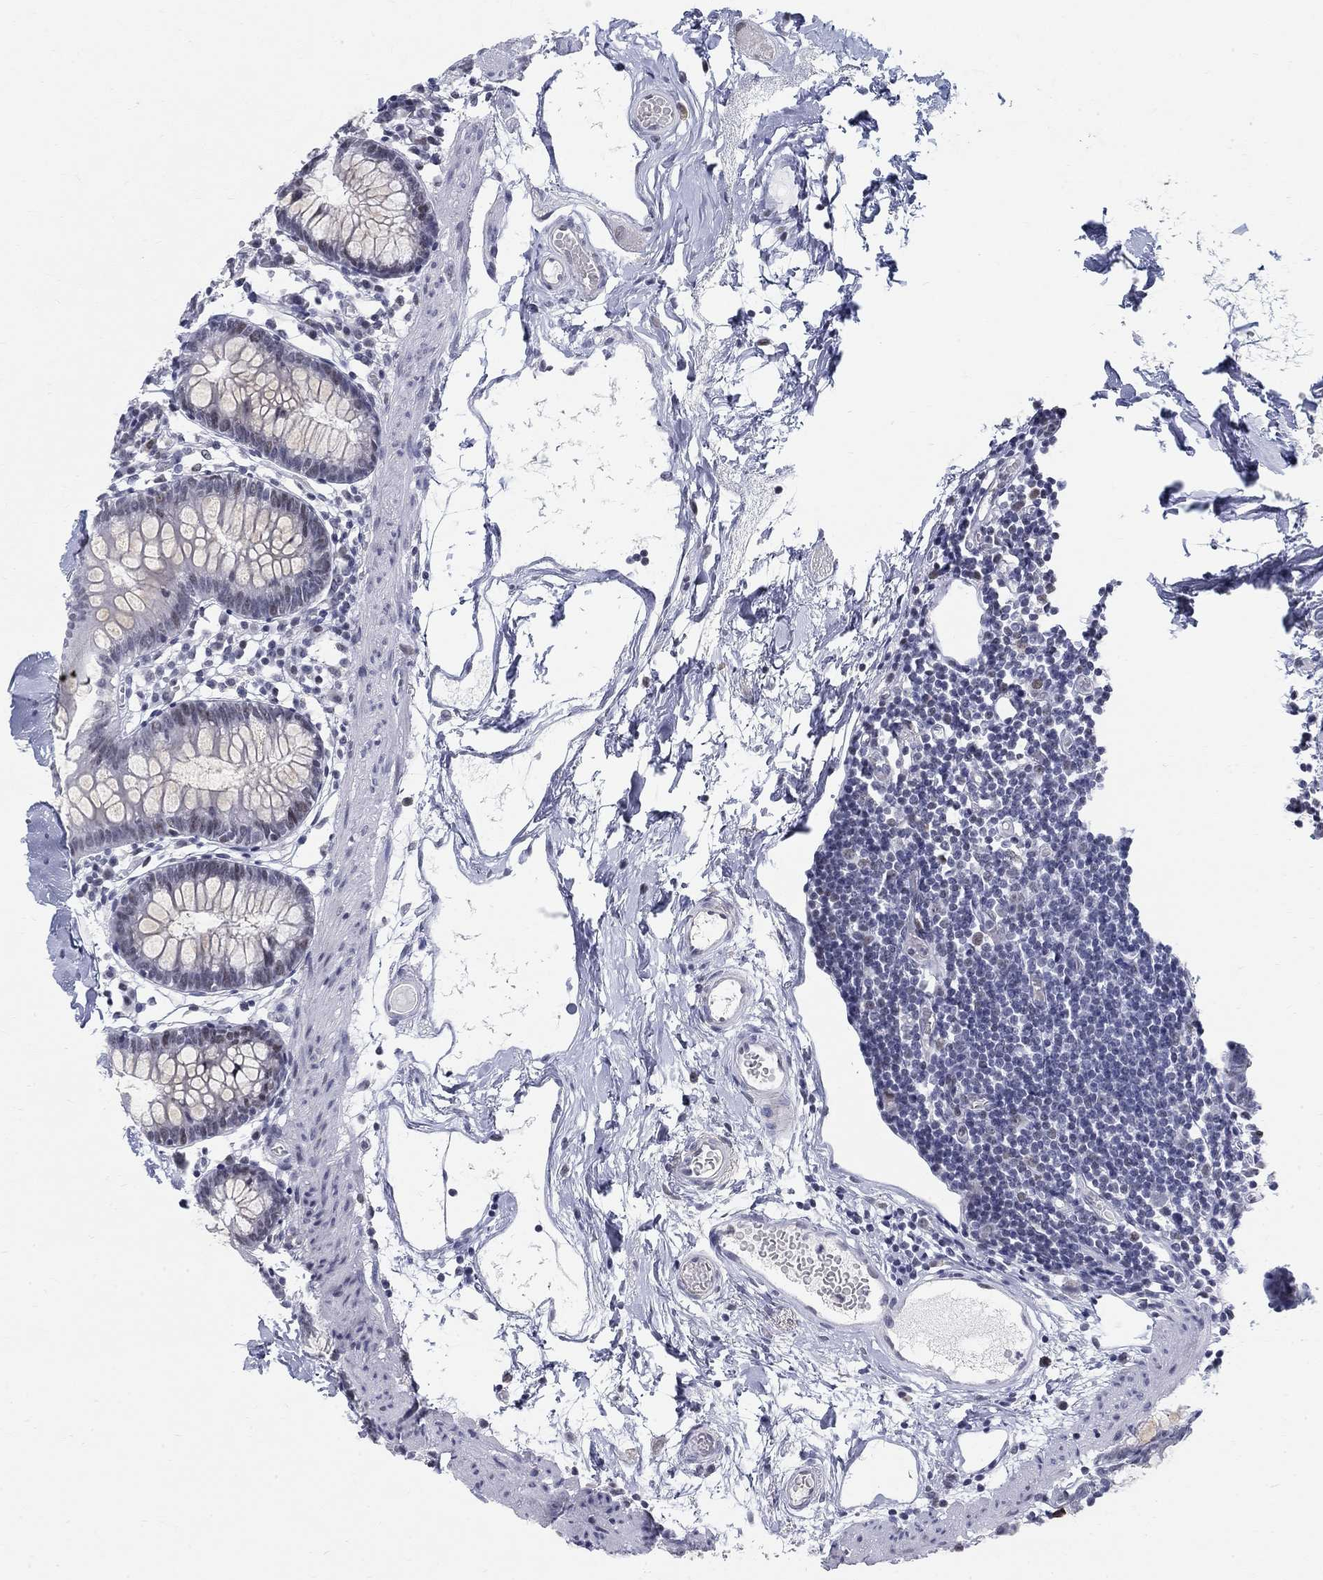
{"staining": {"intensity": "negative", "quantity": "none", "location": "none"}, "tissue": "small intestine", "cell_type": "Glandular cells", "image_type": "normal", "snomed": [{"axis": "morphology", "description": "Normal tissue, NOS"}, {"axis": "topography", "description": "Small intestine"}], "caption": "Glandular cells show no significant expression in normal small intestine.", "gene": "BHLHE22", "patient": {"sex": "female", "age": 90}}